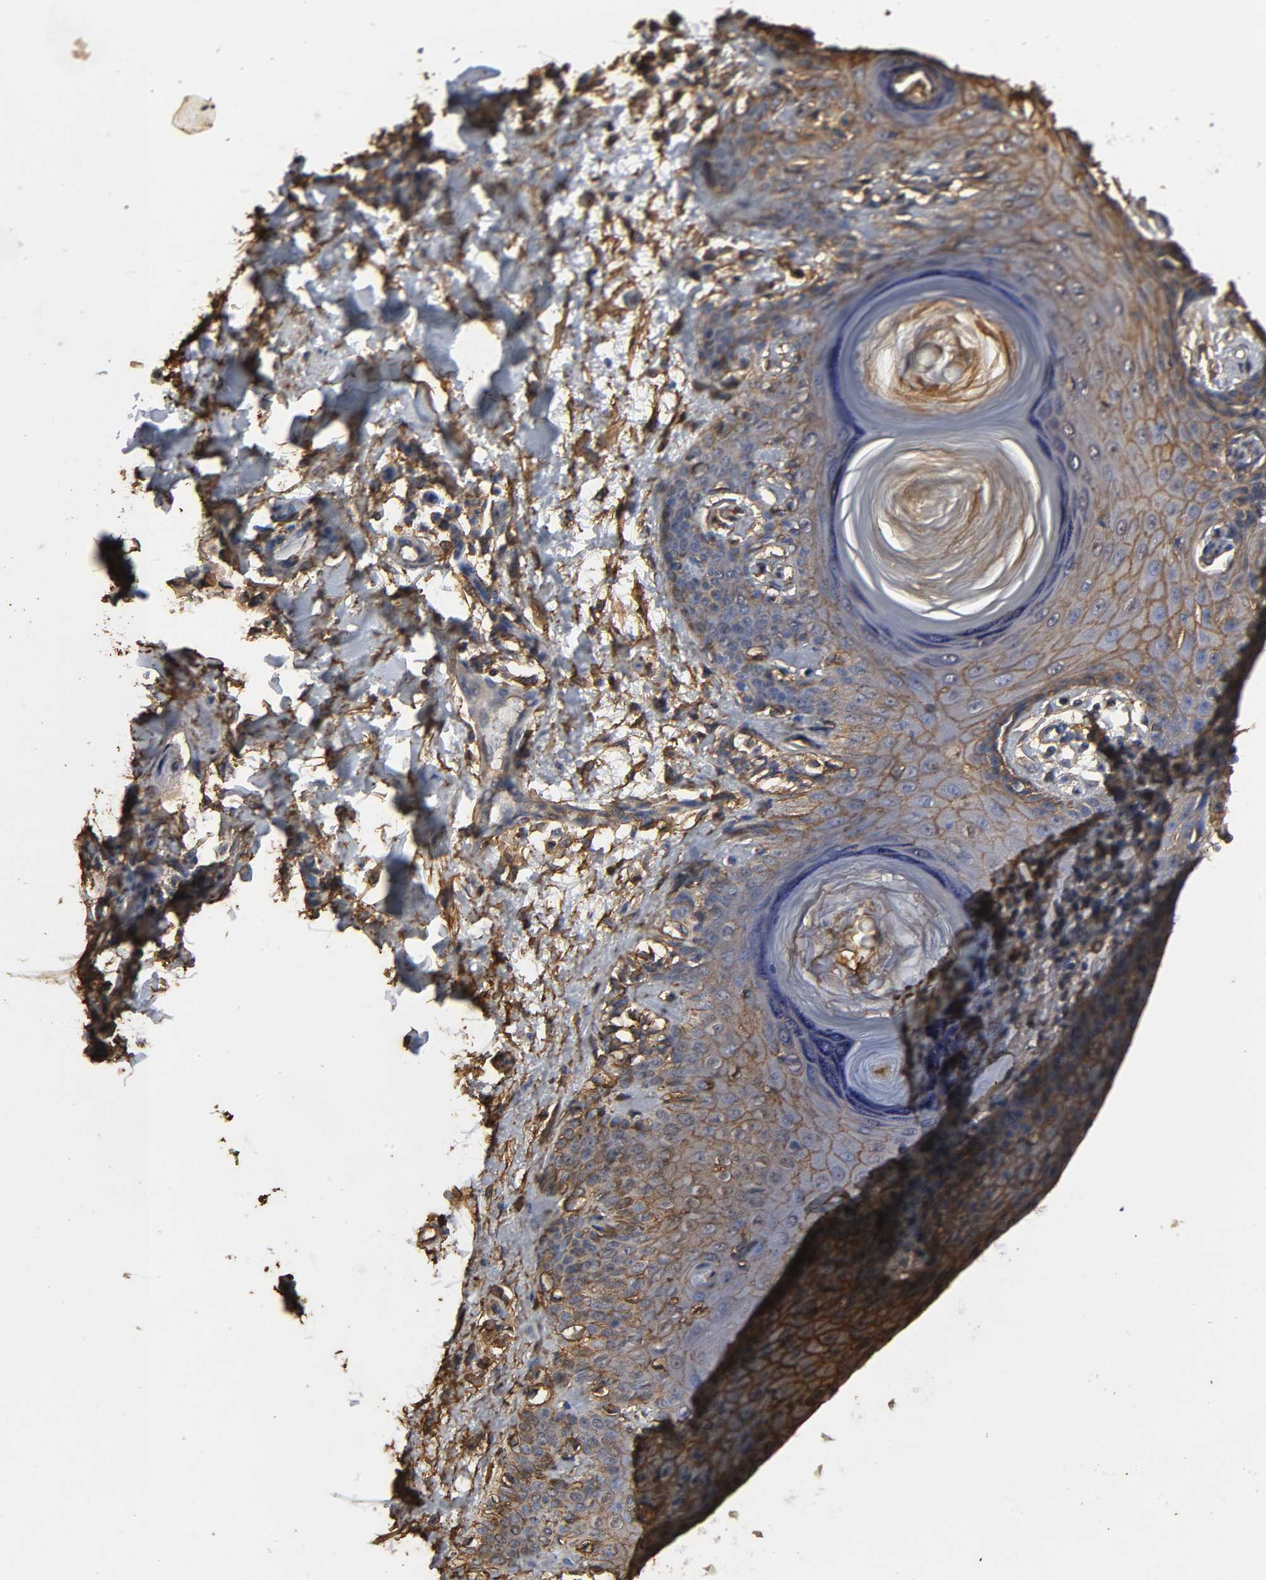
{"staining": {"intensity": "moderate", "quantity": ">75%", "location": "cytoplasmic/membranous"}, "tissue": "skin cancer", "cell_type": "Tumor cells", "image_type": "cancer", "snomed": [{"axis": "morphology", "description": "Basal cell carcinoma"}, {"axis": "topography", "description": "Skin"}], "caption": "Protein staining of skin basal cell carcinoma tissue exhibits moderate cytoplasmic/membranous positivity in about >75% of tumor cells. The staining is performed using DAB brown chromogen to label protein expression. The nuclei are counter-stained blue using hematoxylin.", "gene": "ANXA2", "patient": {"sex": "male", "age": 67}}